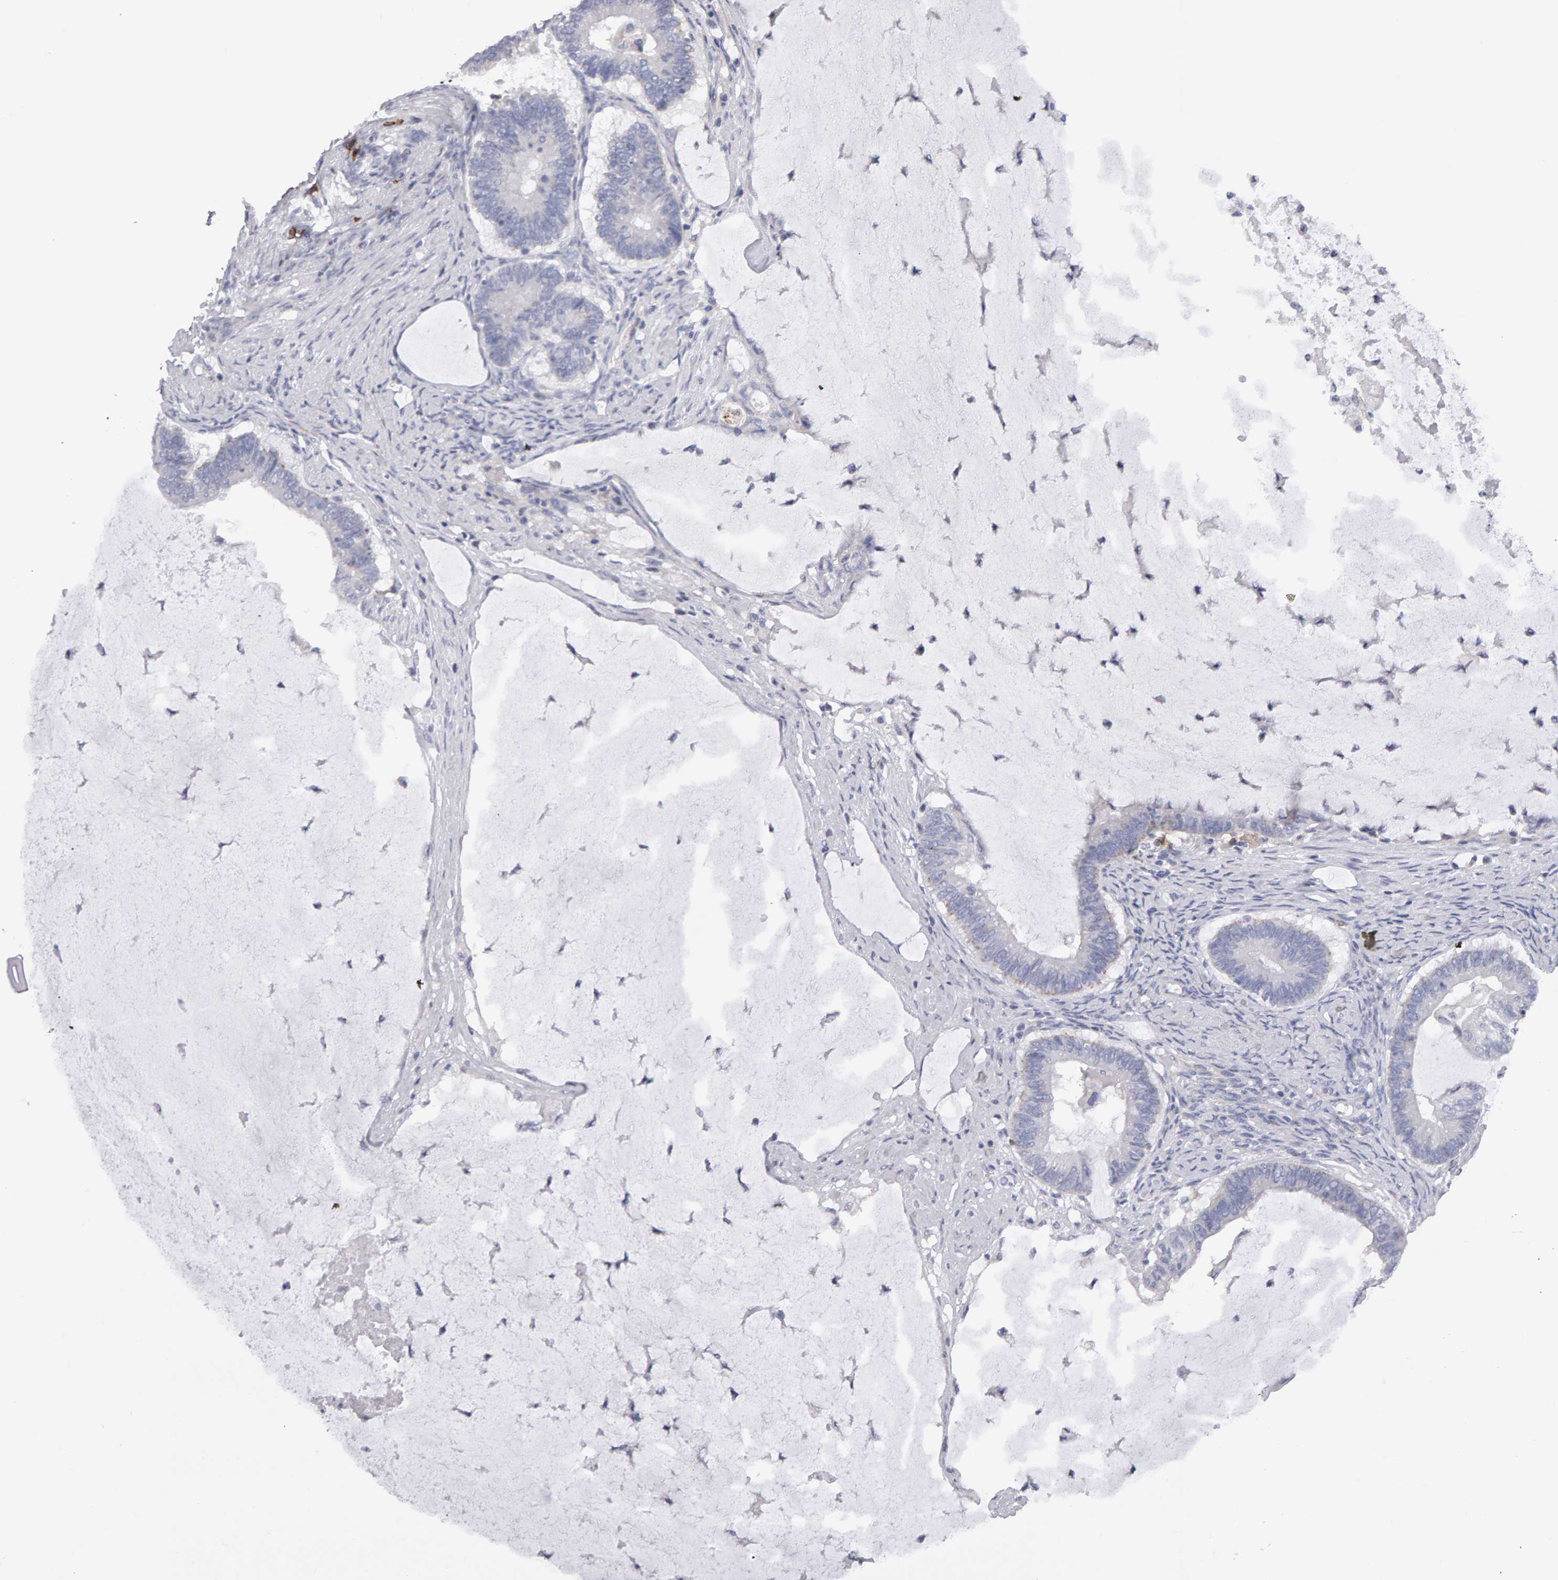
{"staining": {"intensity": "negative", "quantity": "none", "location": "none"}, "tissue": "ovarian cancer", "cell_type": "Tumor cells", "image_type": "cancer", "snomed": [{"axis": "morphology", "description": "Cystadenocarcinoma, mucinous, NOS"}, {"axis": "topography", "description": "Ovary"}], "caption": "Tumor cells are negative for brown protein staining in ovarian cancer (mucinous cystadenocarcinoma).", "gene": "CD38", "patient": {"sex": "female", "age": 61}}